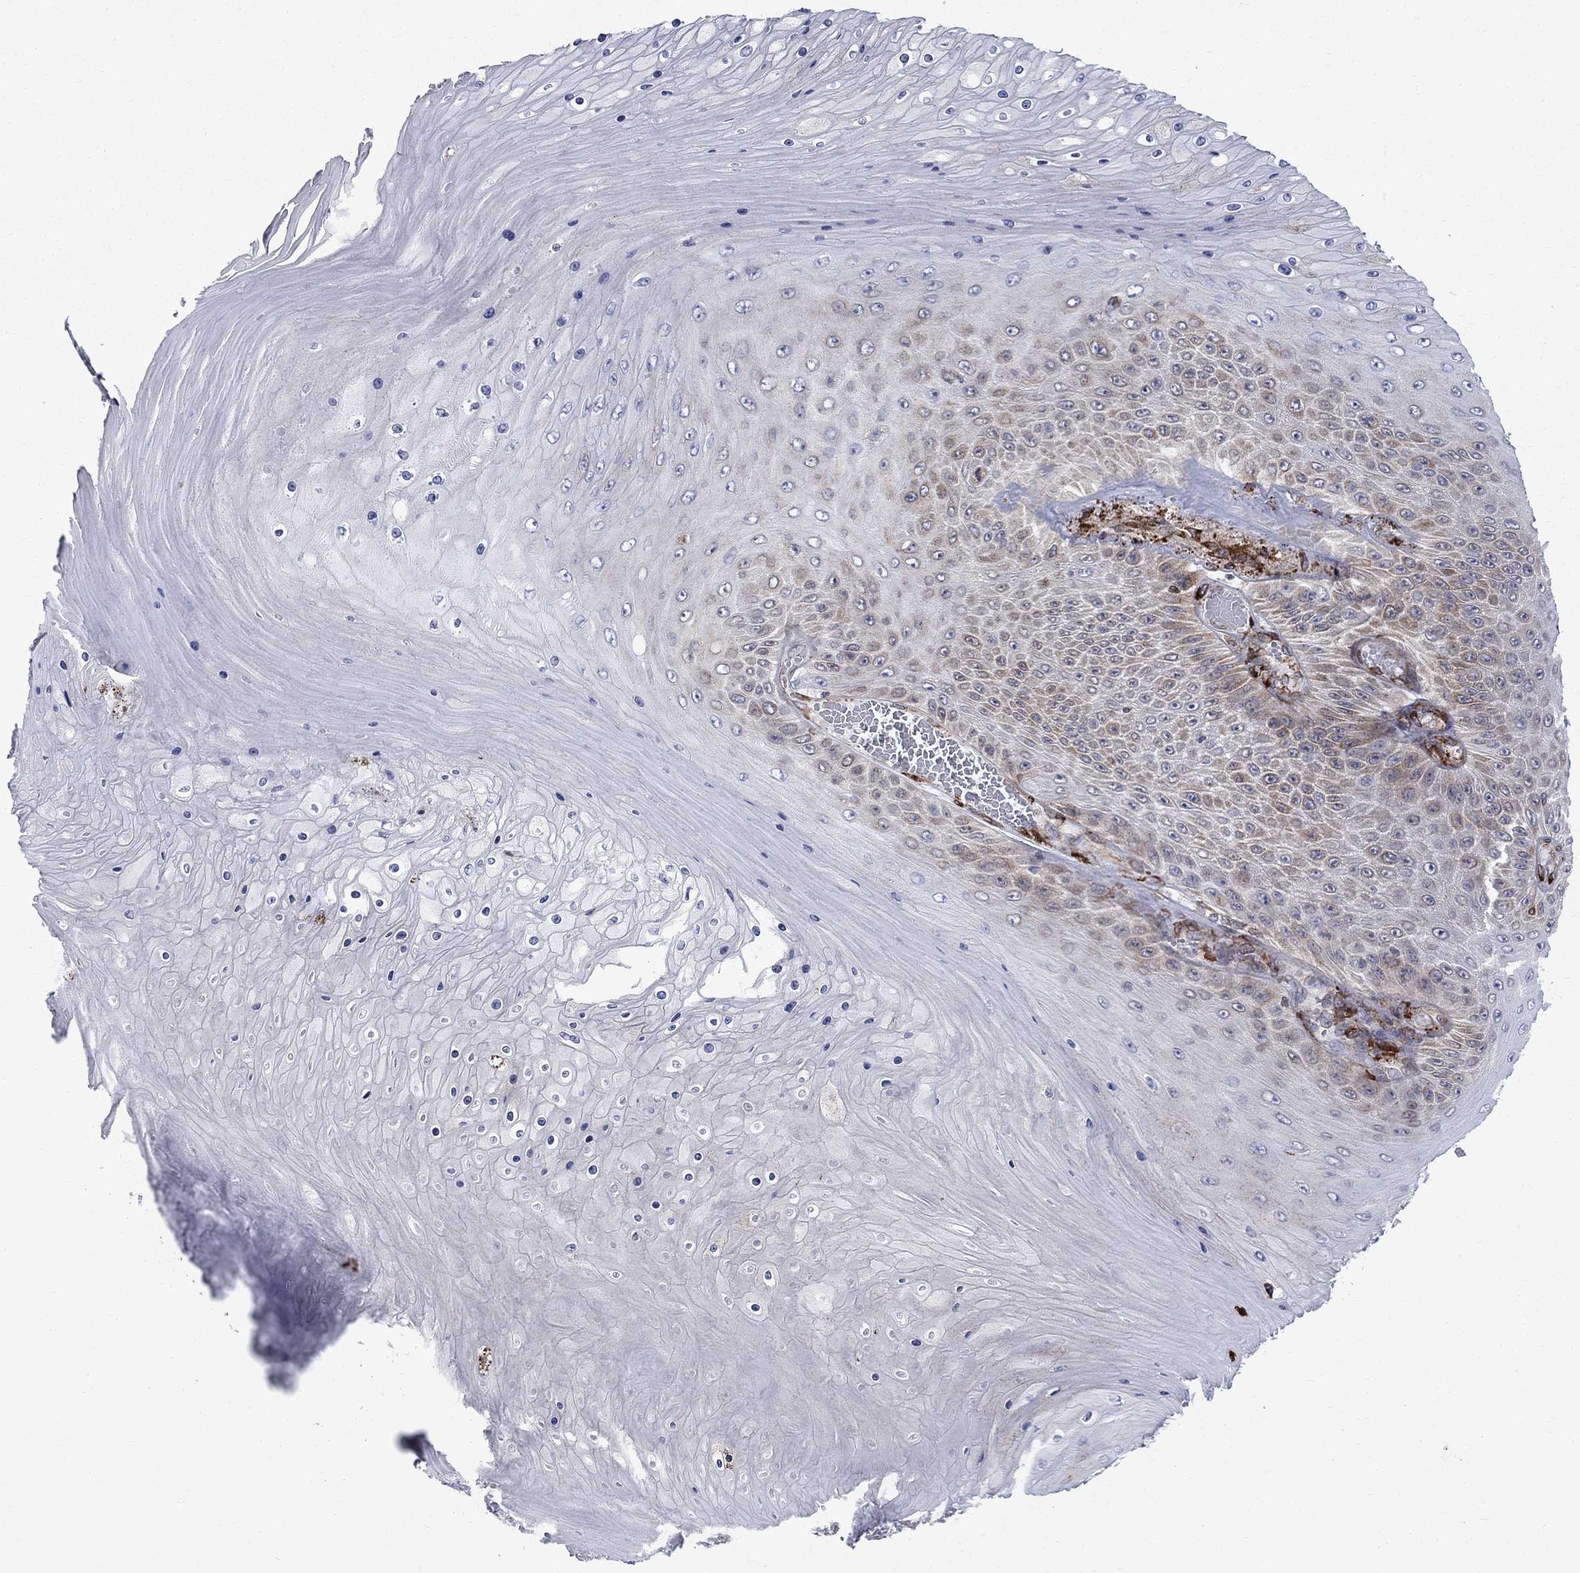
{"staining": {"intensity": "weak", "quantity": "<25%", "location": "cytoplasmic/membranous"}, "tissue": "skin cancer", "cell_type": "Tumor cells", "image_type": "cancer", "snomed": [{"axis": "morphology", "description": "Squamous cell carcinoma, NOS"}, {"axis": "topography", "description": "Skin"}], "caption": "This is a photomicrograph of immunohistochemistry (IHC) staining of skin cancer (squamous cell carcinoma), which shows no positivity in tumor cells. Nuclei are stained in blue.", "gene": "CAB39L", "patient": {"sex": "male", "age": 62}}